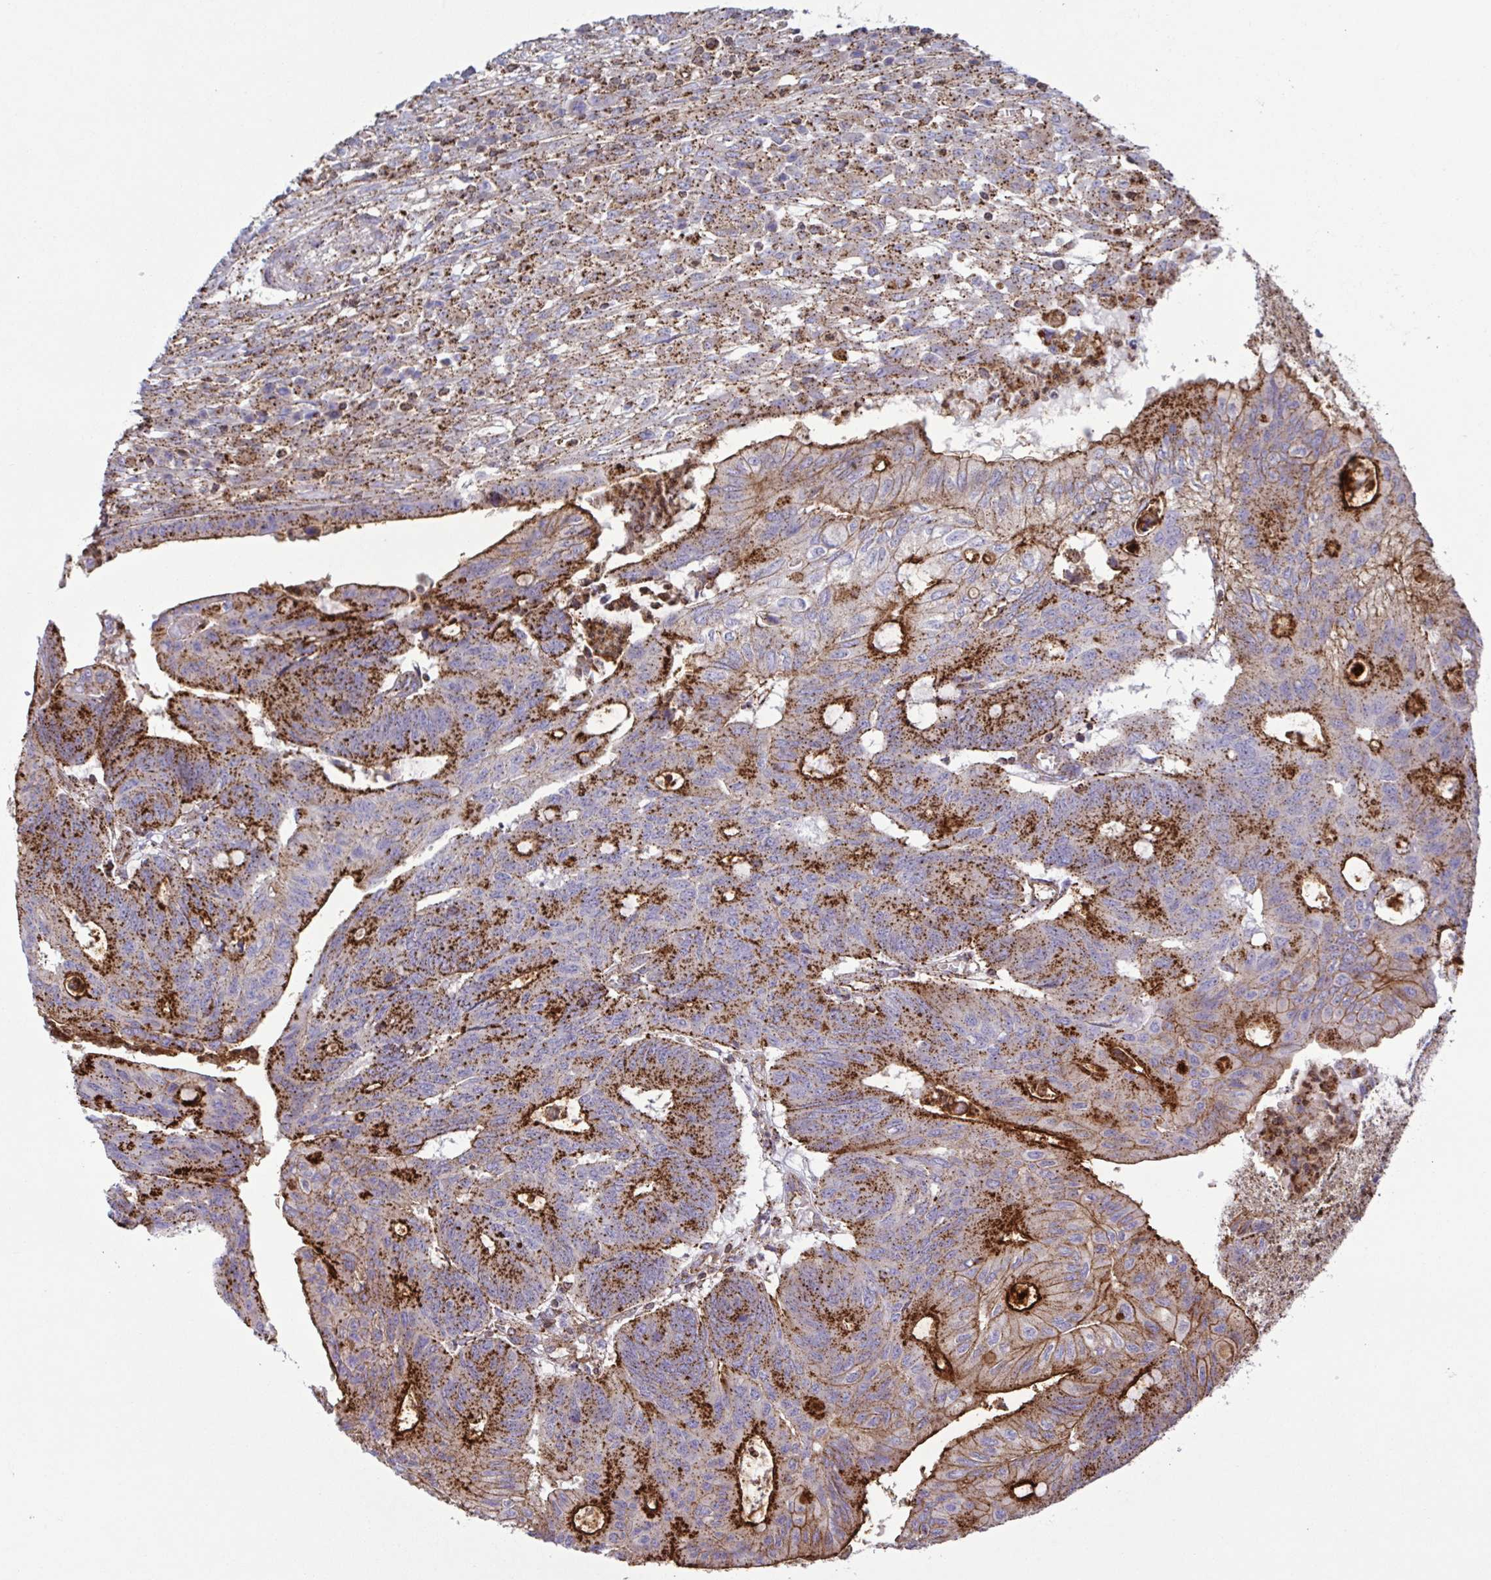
{"staining": {"intensity": "strong", "quantity": "25%-75%", "location": "cytoplasmic/membranous"}, "tissue": "colorectal cancer", "cell_type": "Tumor cells", "image_type": "cancer", "snomed": [{"axis": "morphology", "description": "Adenocarcinoma, NOS"}, {"axis": "topography", "description": "Colon"}], "caption": "Immunohistochemistry micrograph of neoplastic tissue: adenocarcinoma (colorectal) stained using immunohistochemistry shows high levels of strong protein expression localized specifically in the cytoplasmic/membranous of tumor cells, appearing as a cytoplasmic/membranous brown color.", "gene": "CHMP1B", "patient": {"sex": "male", "age": 65}}